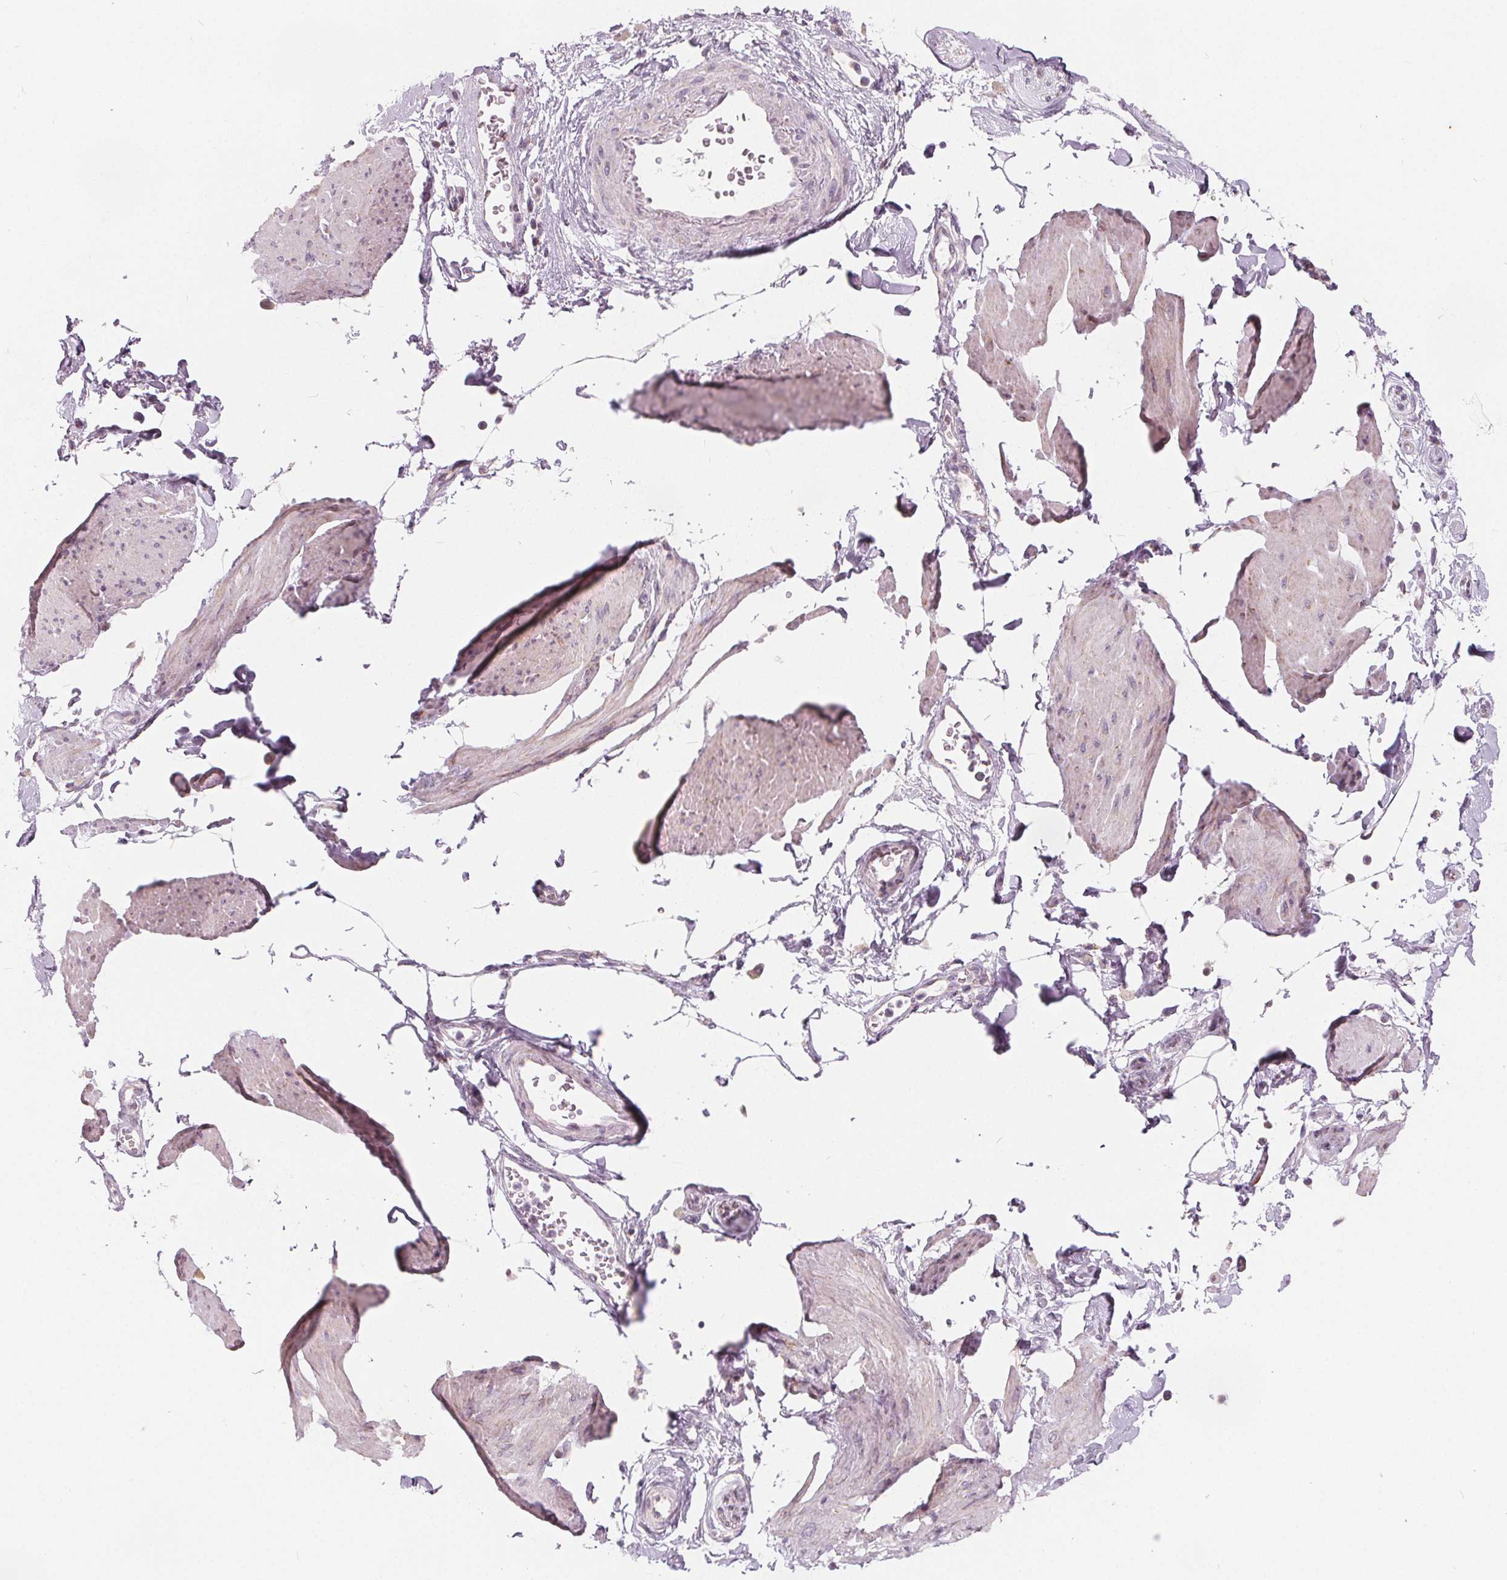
{"staining": {"intensity": "negative", "quantity": "none", "location": "none"}, "tissue": "smooth muscle", "cell_type": "Smooth muscle cells", "image_type": "normal", "snomed": [{"axis": "morphology", "description": "Normal tissue, NOS"}, {"axis": "topography", "description": "Adipose tissue"}, {"axis": "topography", "description": "Smooth muscle"}, {"axis": "topography", "description": "Peripheral nerve tissue"}], "caption": "Image shows no protein expression in smooth muscle cells of normal smooth muscle.", "gene": "NUP210L", "patient": {"sex": "male", "age": 83}}